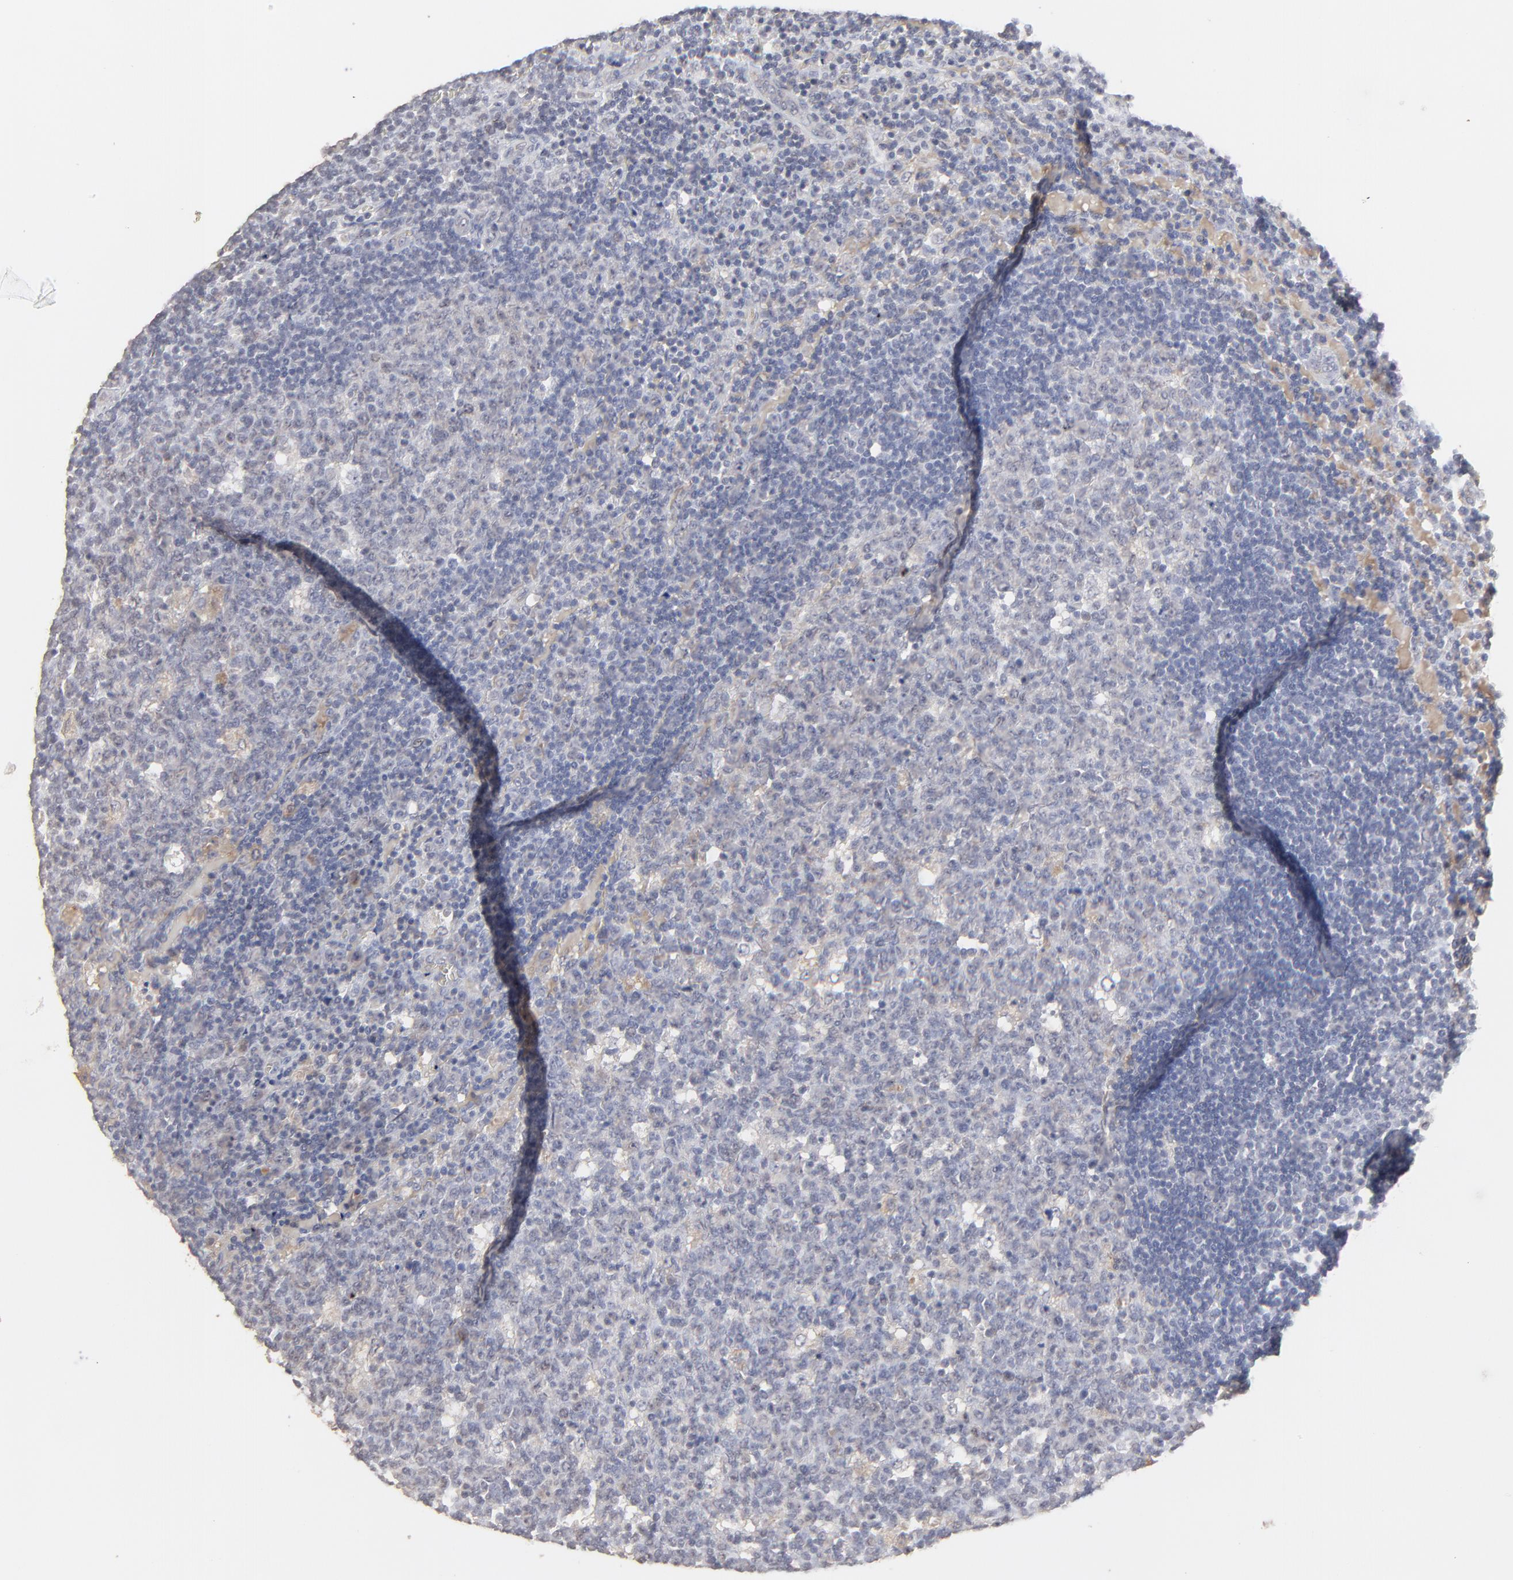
{"staining": {"intensity": "weak", "quantity": "<25%", "location": "cytoplasmic/membranous"}, "tissue": "lymph node", "cell_type": "Germinal center cells", "image_type": "normal", "snomed": [{"axis": "morphology", "description": "Normal tissue, NOS"}, {"axis": "topography", "description": "Lymph node"}, {"axis": "topography", "description": "Salivary gland"}], "caption": "Germinal center cells are negative for brown protein staining in normal lymph node. (Stains: DAB (3,3'-diaminobenzidine) immunohistochemistry with hematoxylin counter stain, Microscopy: brightfield microscopy at high magnification).", "gene": "FAM199X", "patient": {"sex": "male", "age": 8}}